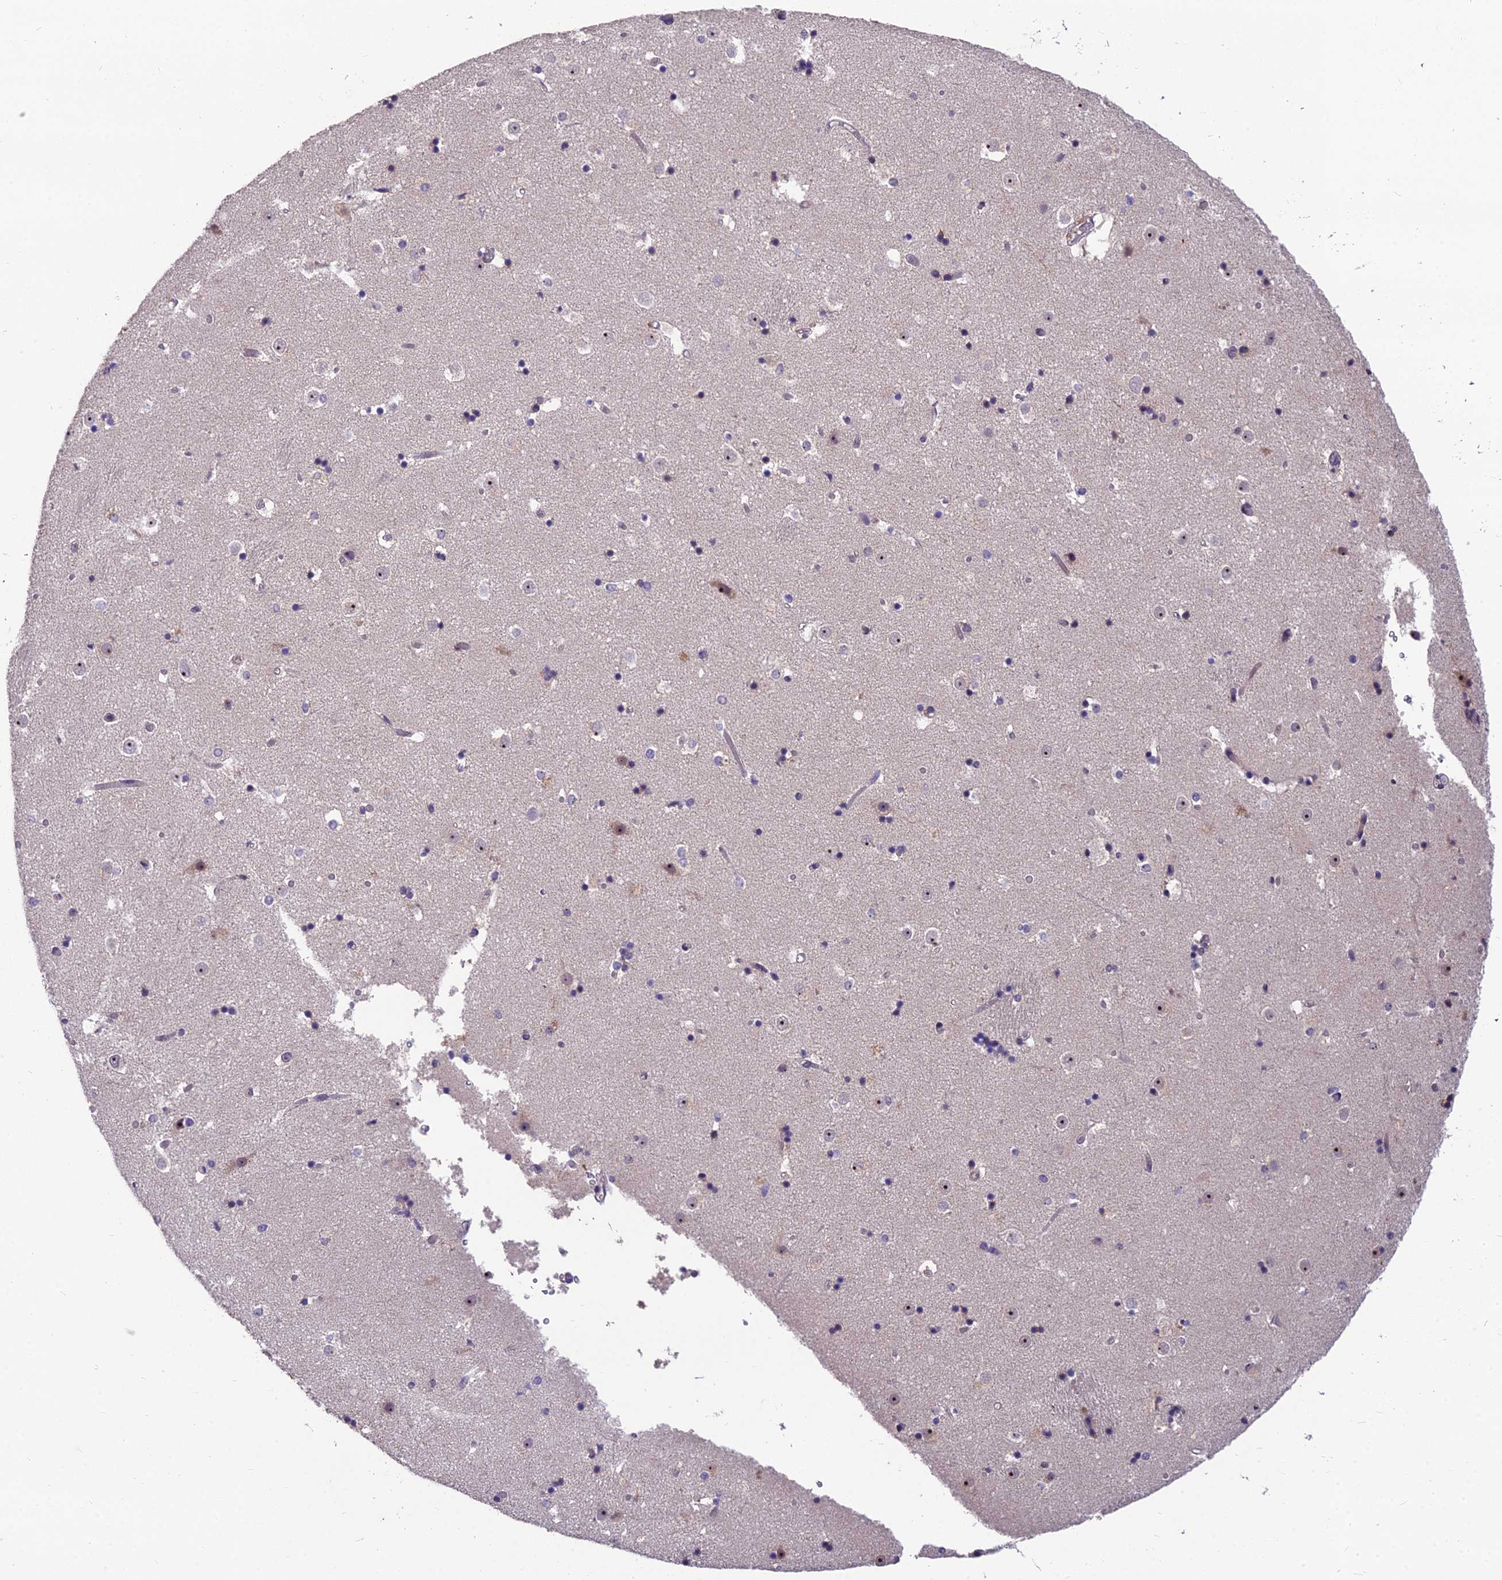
{"staining": {"intensity": "negative", "quantity": "none", "location": "none"}, "tissue": "caudate", "cell_type": "Glial cells", "image_type": "normal", "snomed": [{"axis": "morphology", "description": "Normal tissue, NOS"}, {"axis": "topography", "description": "Lateral ventricle wall"}], "caption": "An immunohistochemistry (IHC) micrograph of benign caudate is shown. There is no staining in glial cells of caudate. (Brightfield microscopy of DAB (3,3'-diaminobenzidine) immunohistochemistry (IHC) at high magnification).", "gene": "ZNF333", "patient": {"sex": "female", "age": 52}}